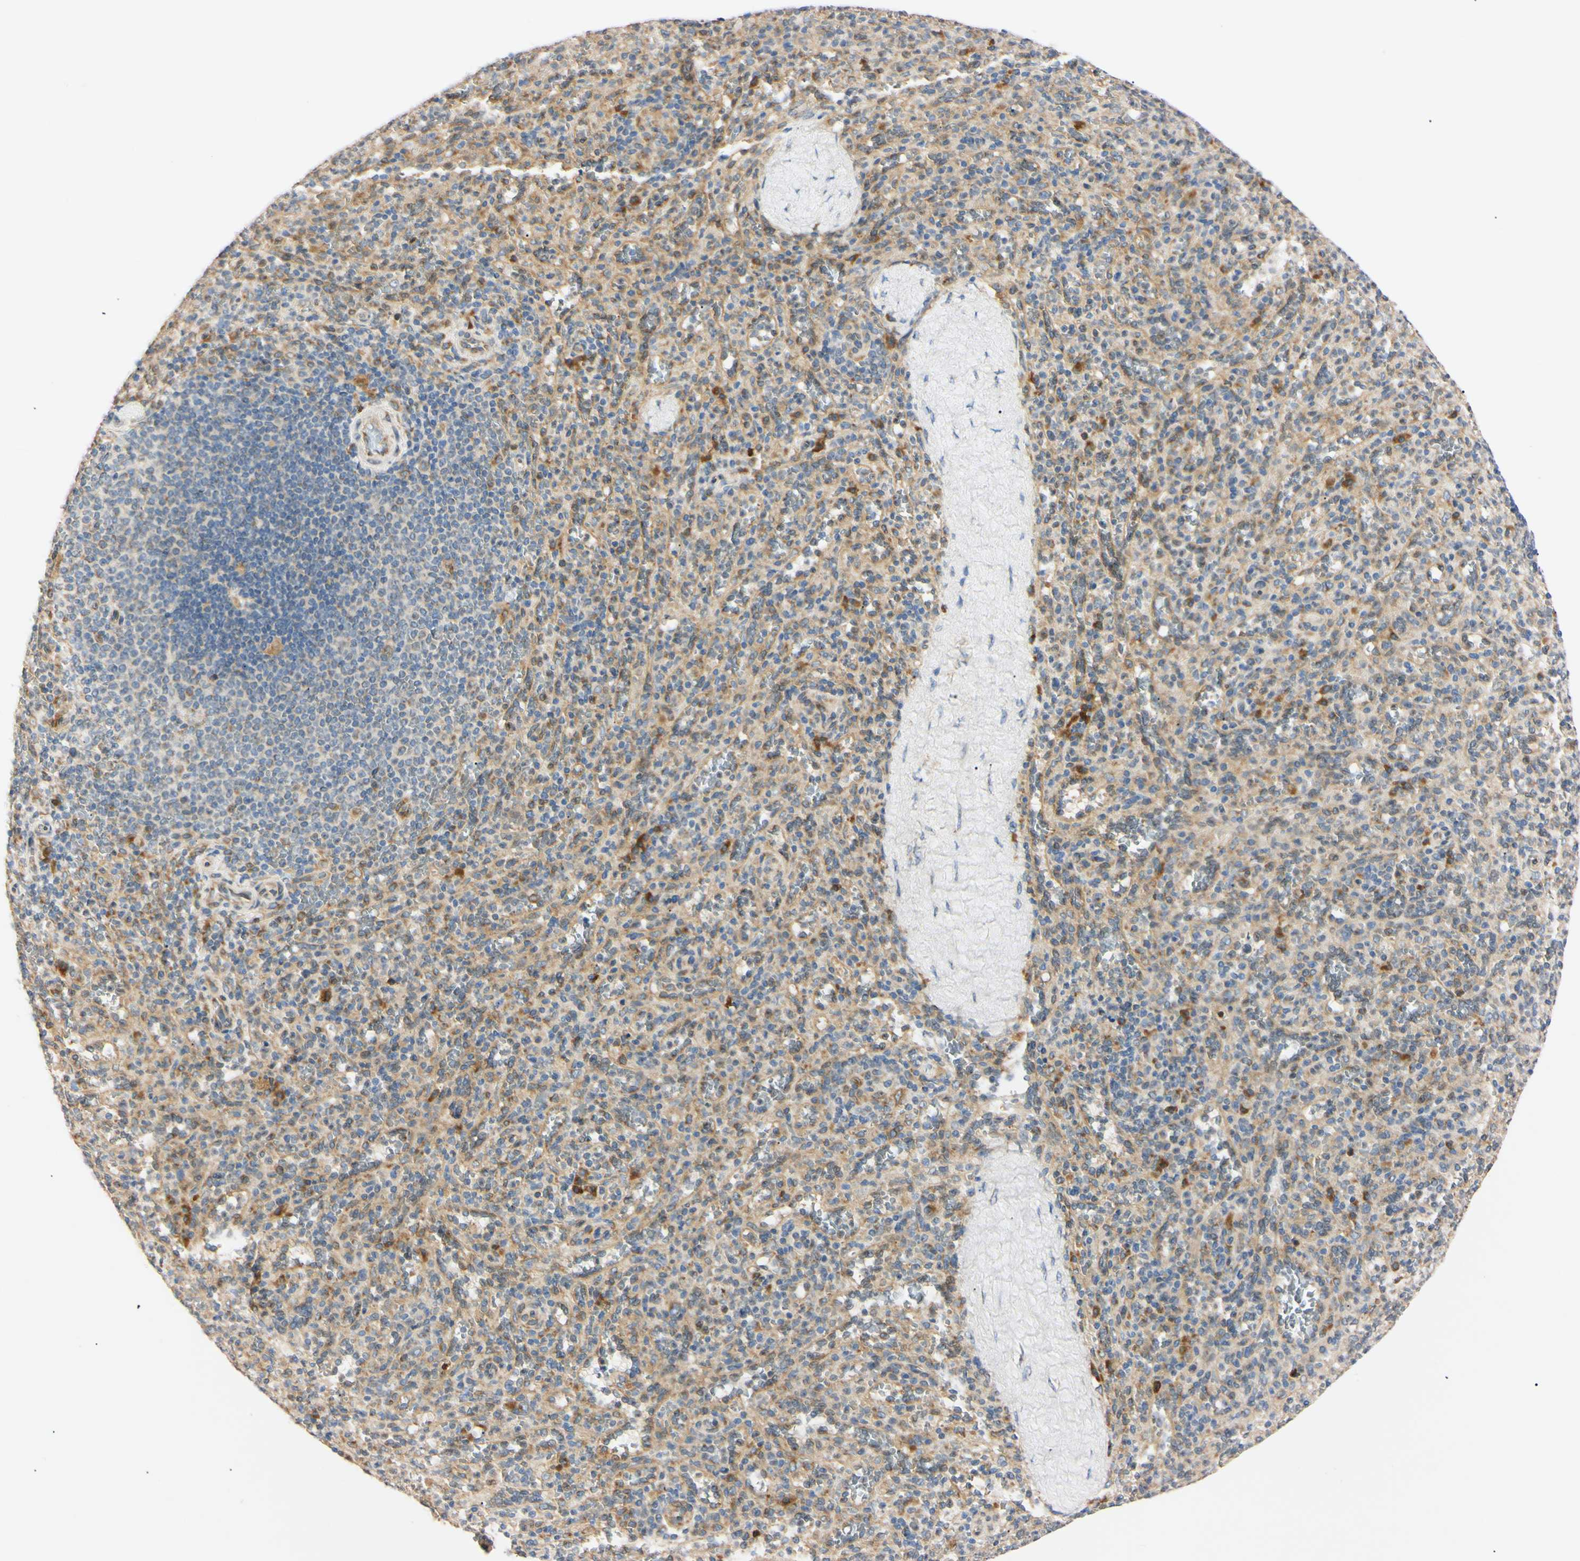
{"staining": {"intensity": "weak", "quantity": ">75%", "location": "cytoplasmic/membranous"}, "tissue": "spleen", "cell_type": "Cells in red pulp", "image_type": "normal", "snomed": [{"axis": "morphology", "description": "Normal tissue, NOS"}, {"axis": "topography", "description": "Spleen"}], "caption": "Immunohistochemistry (DAB (3,3'-diaminobenzidine)) staining of benign spleen shows weak cytoplasmic/membranous protein staining in approximately >75% of cells in red pulp. The staining was performed using DAB (3,3'-diaminobenzidine), with brown indicating positive protein expression. Nuclei are stained blue with hematoxylin.", "gene": "IER3IP1", "patient": {"sex": "male", "age": 36}}